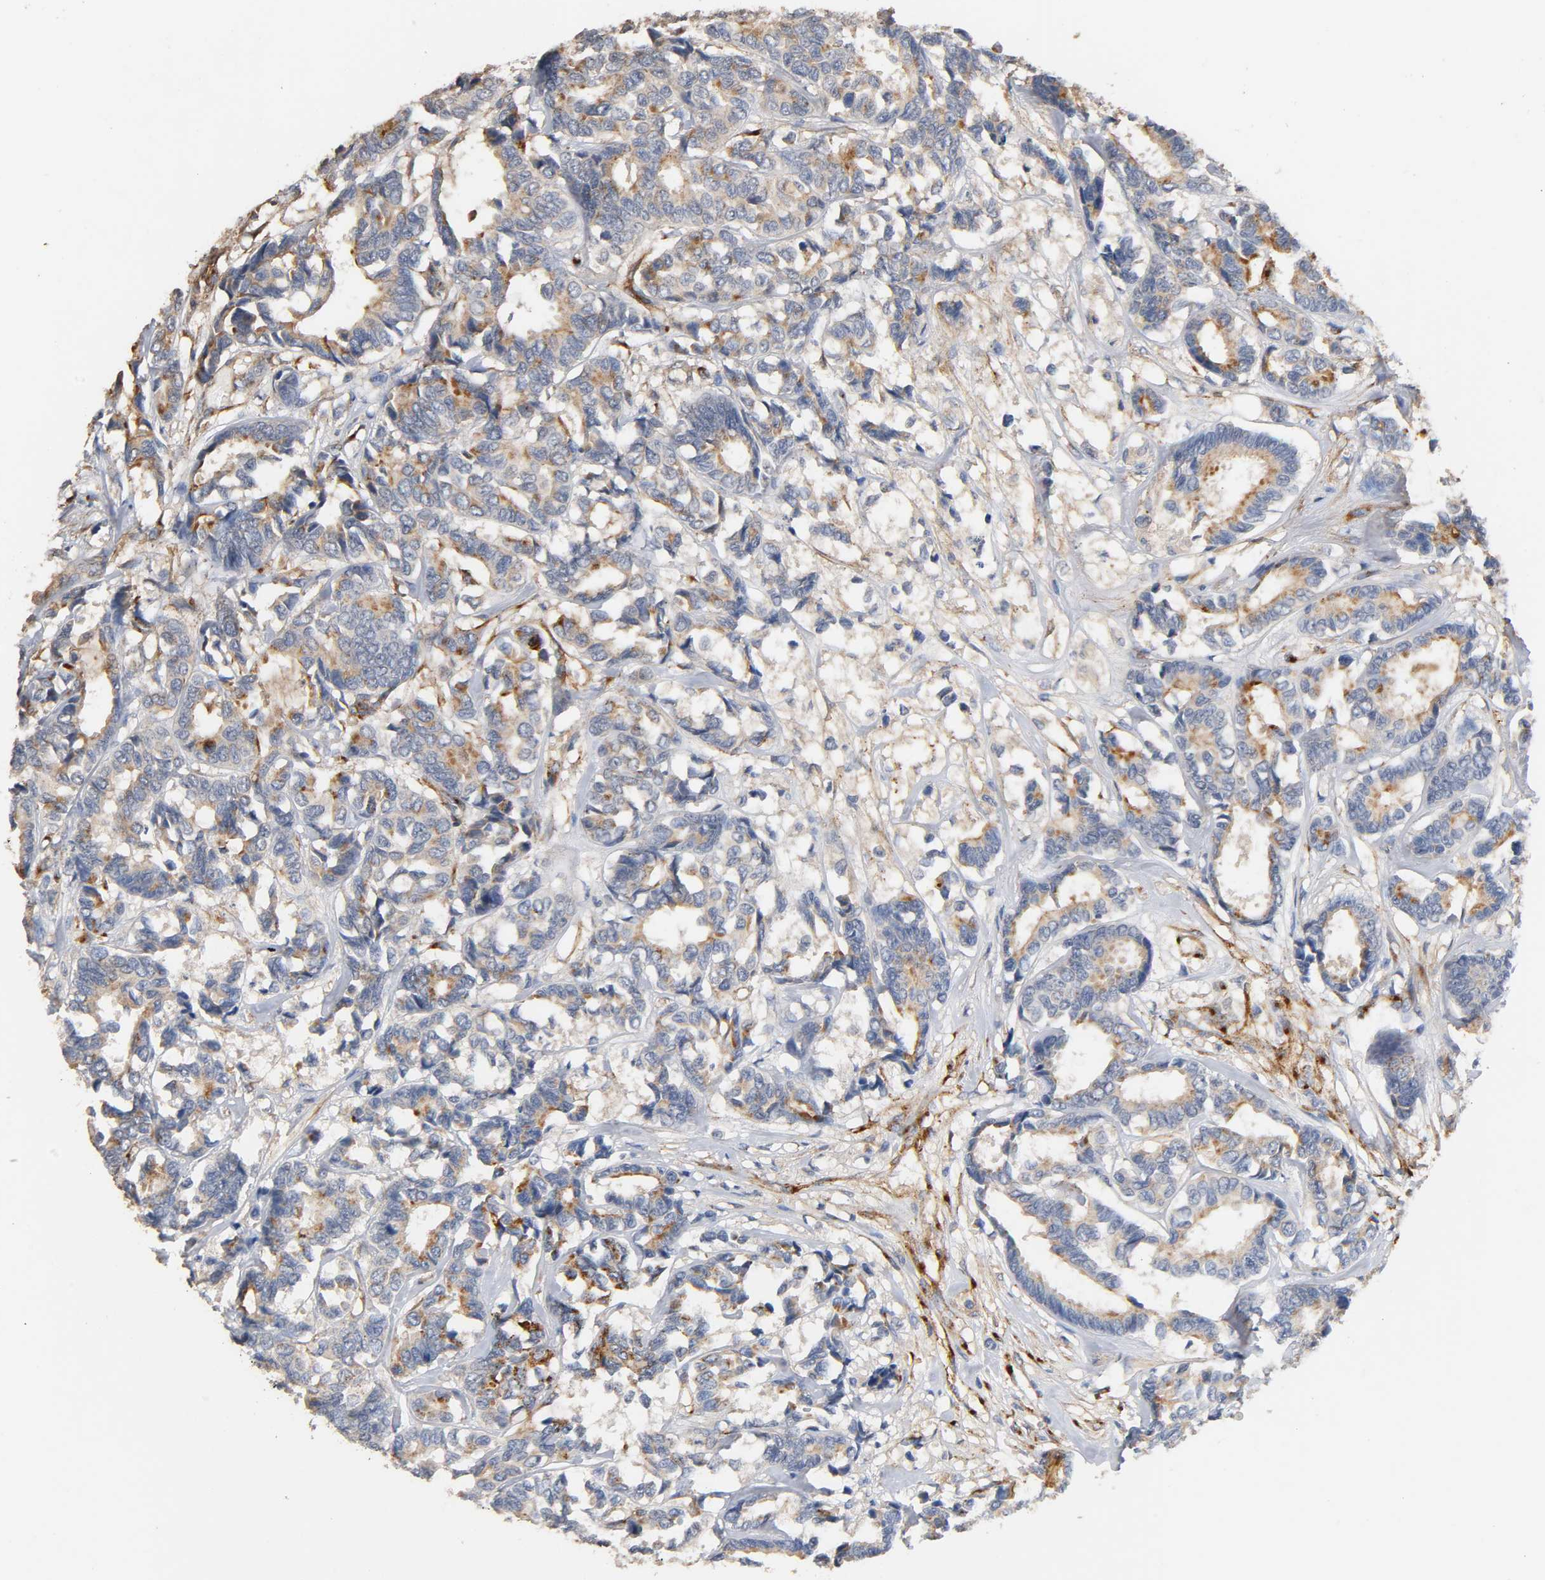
{"staining": {"intensity": "weak", "quantity": "25%-75%", "location": "cytoplasmic/membranous"}, "tissue": "breast cancer", "cell_type": "Tumor cells", "image_type": "cancer", "snomed": [{"axis": "morphology", "description": "Duct carcinoma"}, {"axis": "topography", "description": "Breast"}], "caption": "A high-resolution image shows immunohistochemistry (IHC) staining of breast cancer (intraductal carcinoma), which demonstrates weak cytoplasmic/membranous positivity in about 25%-75% of tumor cells.", "gene": "IFITM3", "patient": {"sex": "female", "age": 87}}